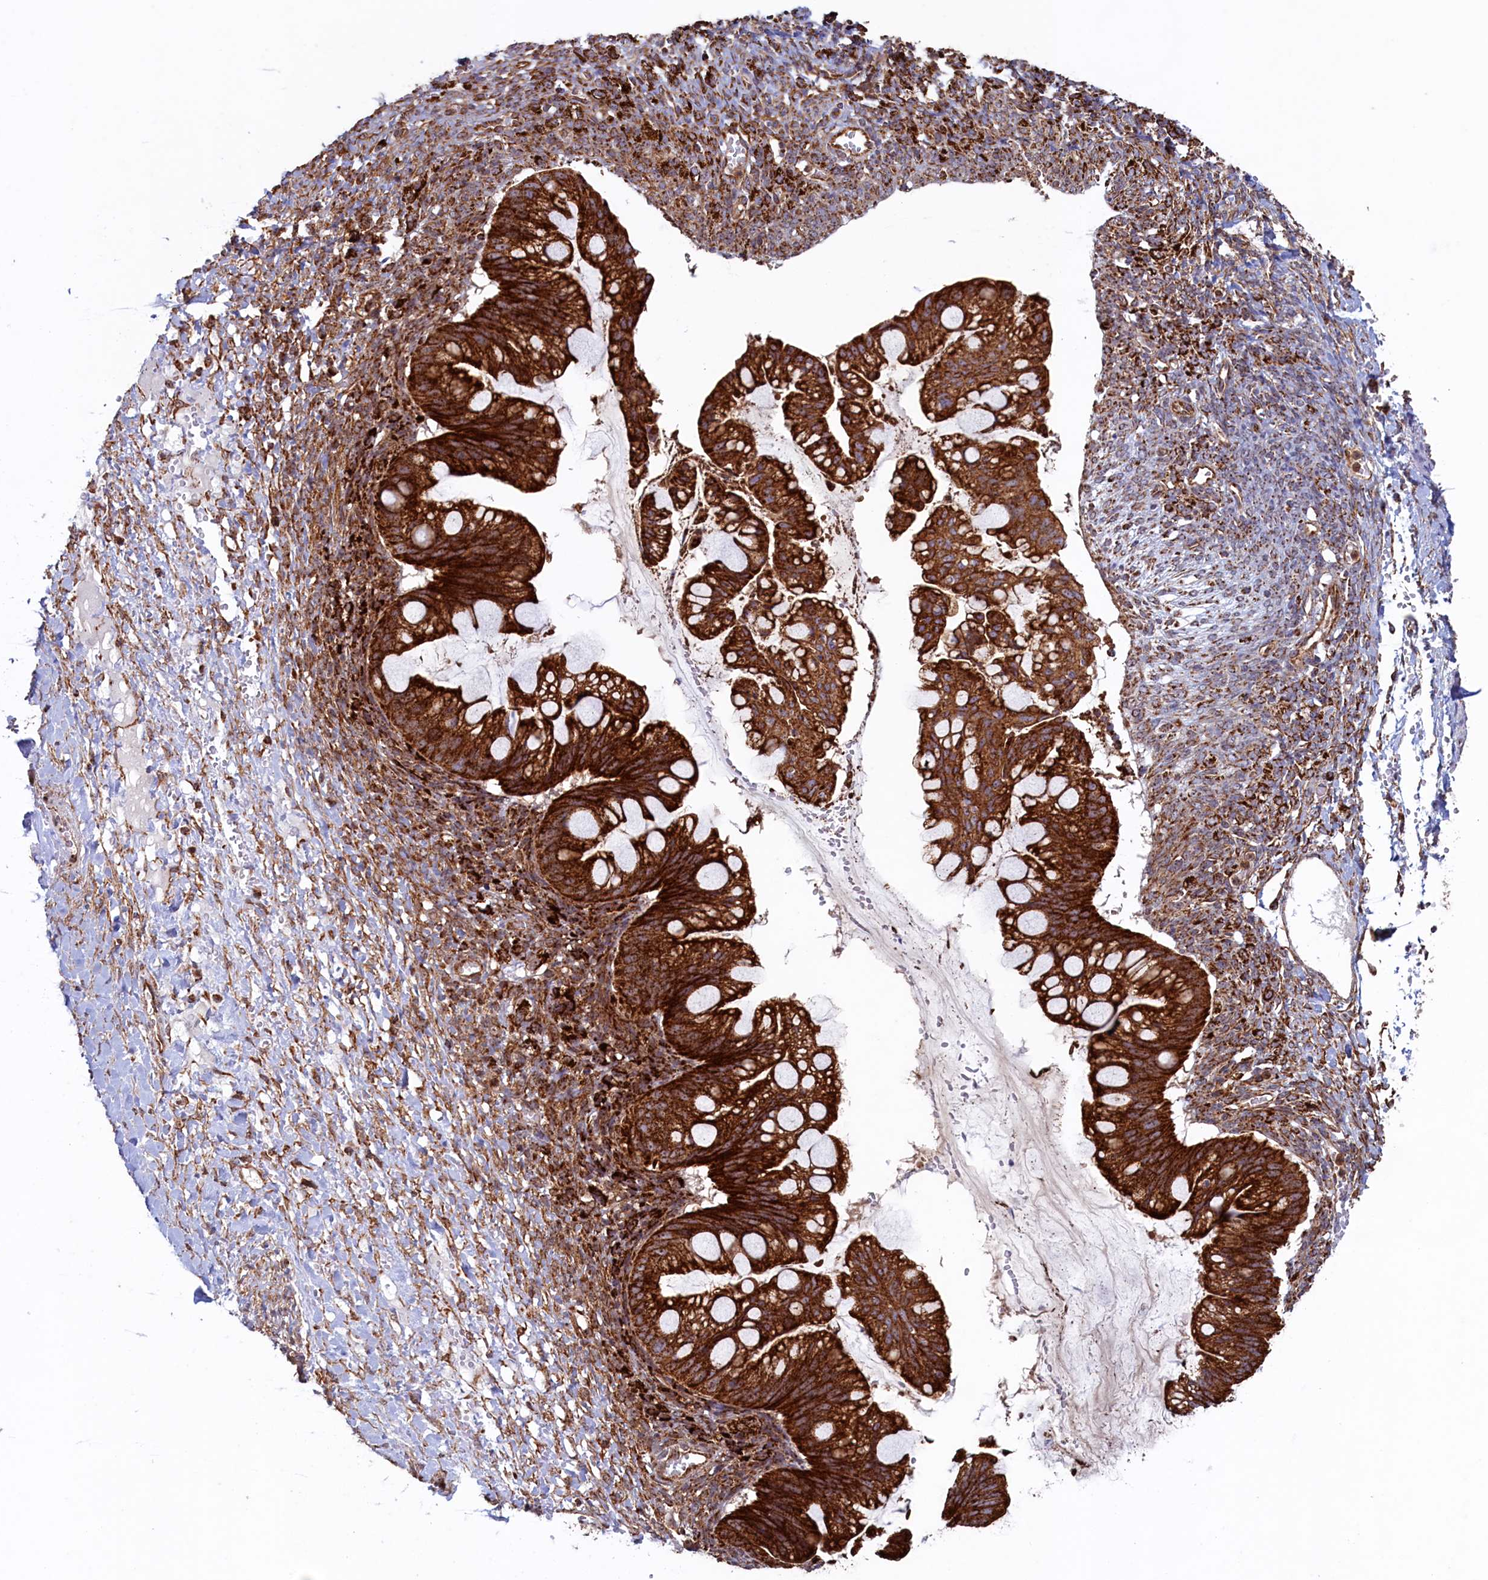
{"staining": {"intensity": "strong", "quantity": ">75%", "location": "cytoplasmic/membranous"}, "tissue": "ovarian cancer", "cell_type": "Tumor cells", "image_type": "cancer", "snomed": [{"axis": "morphology", "description": "Cystadenocarcinoma, mucinous, NOS"}, {"axis": "topography", "description": "Ovary"}], "caption": "Human ovarian cancer stained for a protein (brown) demonstrates strong cytoplasmic/membranous positive expression in approximately >75% of tumor cells.", "gene": "UBE3B", "patient": {"sex": "female", "age": 73}}